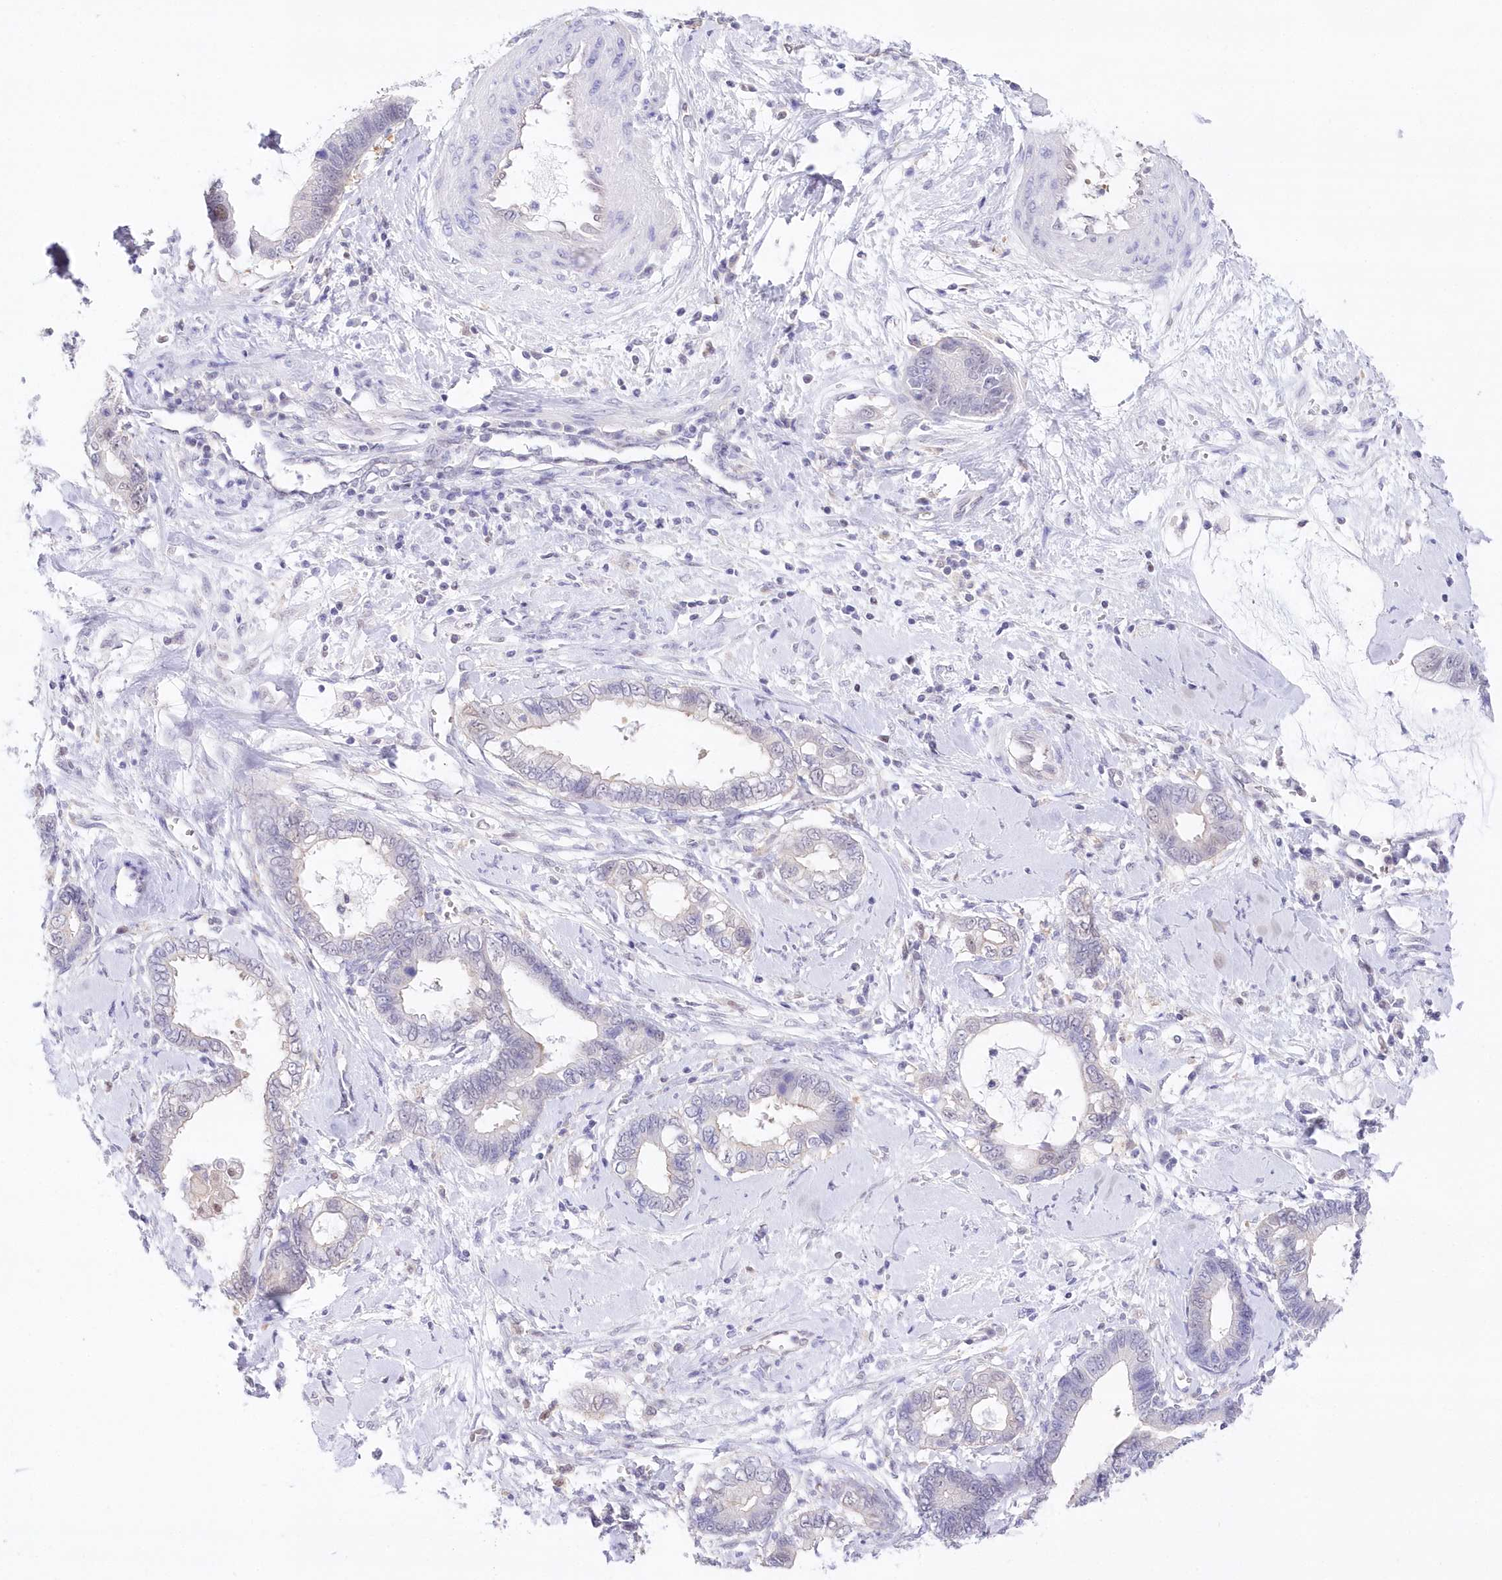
{"staining": {"intensity": "negative", "quantity": "none", "location": "none"}, "tissue": "cervical cancer", "cell_type": "Tumor cells", "image_type": "cancer", "snomed": [{"axis": "morphology", "description": "Adenocarcinoma, NOS"}, {"axis": "topography", "description": "Cervix"}], "caption": "Human cervical cancer (adenocarcinoma) stained for a protein using immunohistochemistry displays no staining in tumor cells.", "gene": "UBA6", "patient": {"sex": "female", "age": 44}}